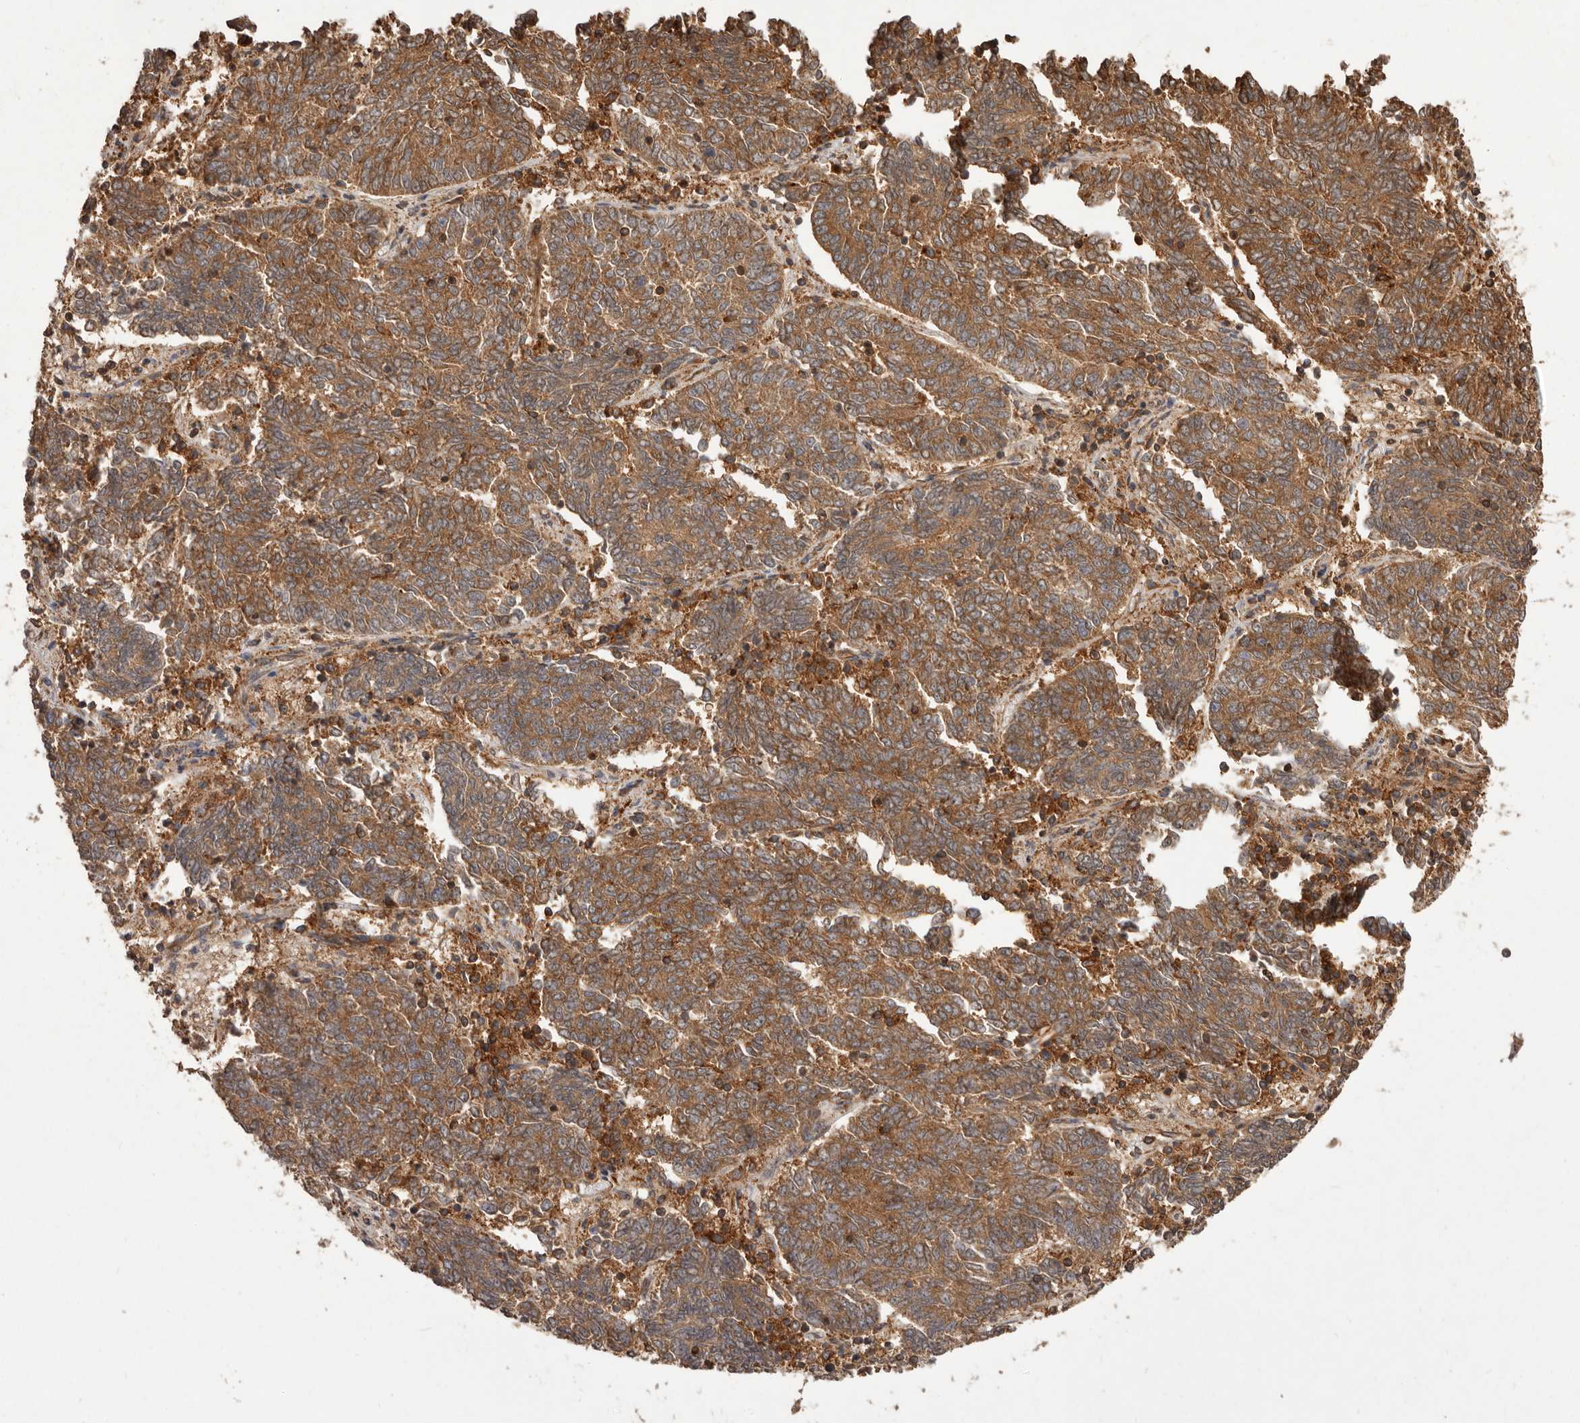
{"staining": {"intensity": "moderate", "quantity": ">75%", "location": "cytoplasmic/membranous"}, "tissue": "endometrial cancer", "cell_type": "Tumor cells", "image_type": "cancer", "snomed": [{"axis": "morphology", "description": "Adenocarcinoma, NOS"}, {"axis": "topography", "description": "Endometrium"}], "caption": "This is an image of IHC staining of endometrial cancer (adenocarcinoma), which shows moderate positivity in the cytoplasmic/membranous of tumor cells.", "gene": "SLC22A3", "patient": {"sex": "female", "age": 80}}